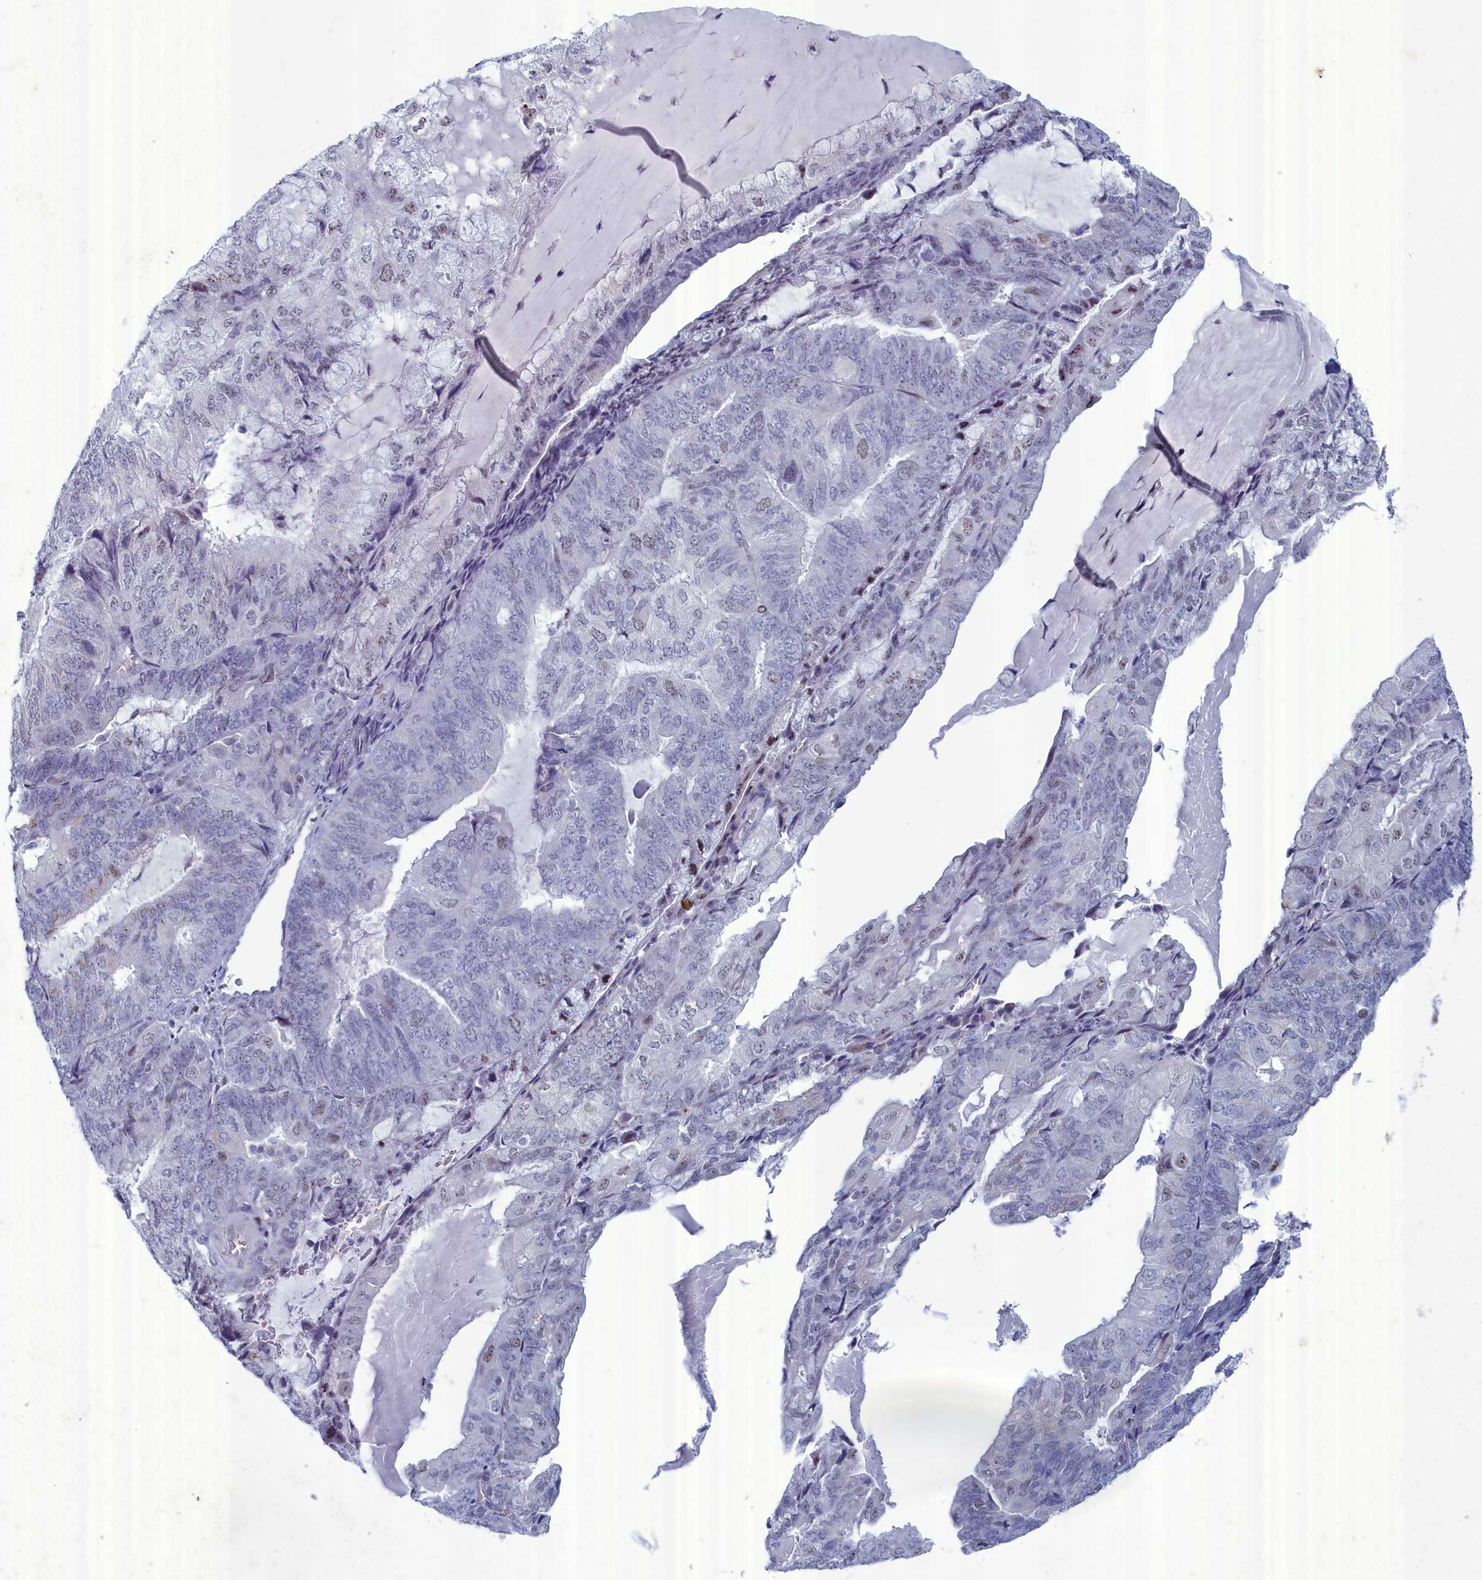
{"staining": {"intensity": "weak", "quantity": "<25%", "location": "nuclear"}, "tissue": "endometrial cancer", "cell_type": "Tumor cells", "image_type": "cancer", "snomed": [{"axis": "morphology", "description": "Adenocarcinoma, NOS"}, {"axis": "topography", "description": "Endometrium"}], "caption": "Tumor cells are negative for protein expression in human endometrial adenocarcinoma.", "gene": "WDR76", "patient": {"sex": "female", "age": 81}}